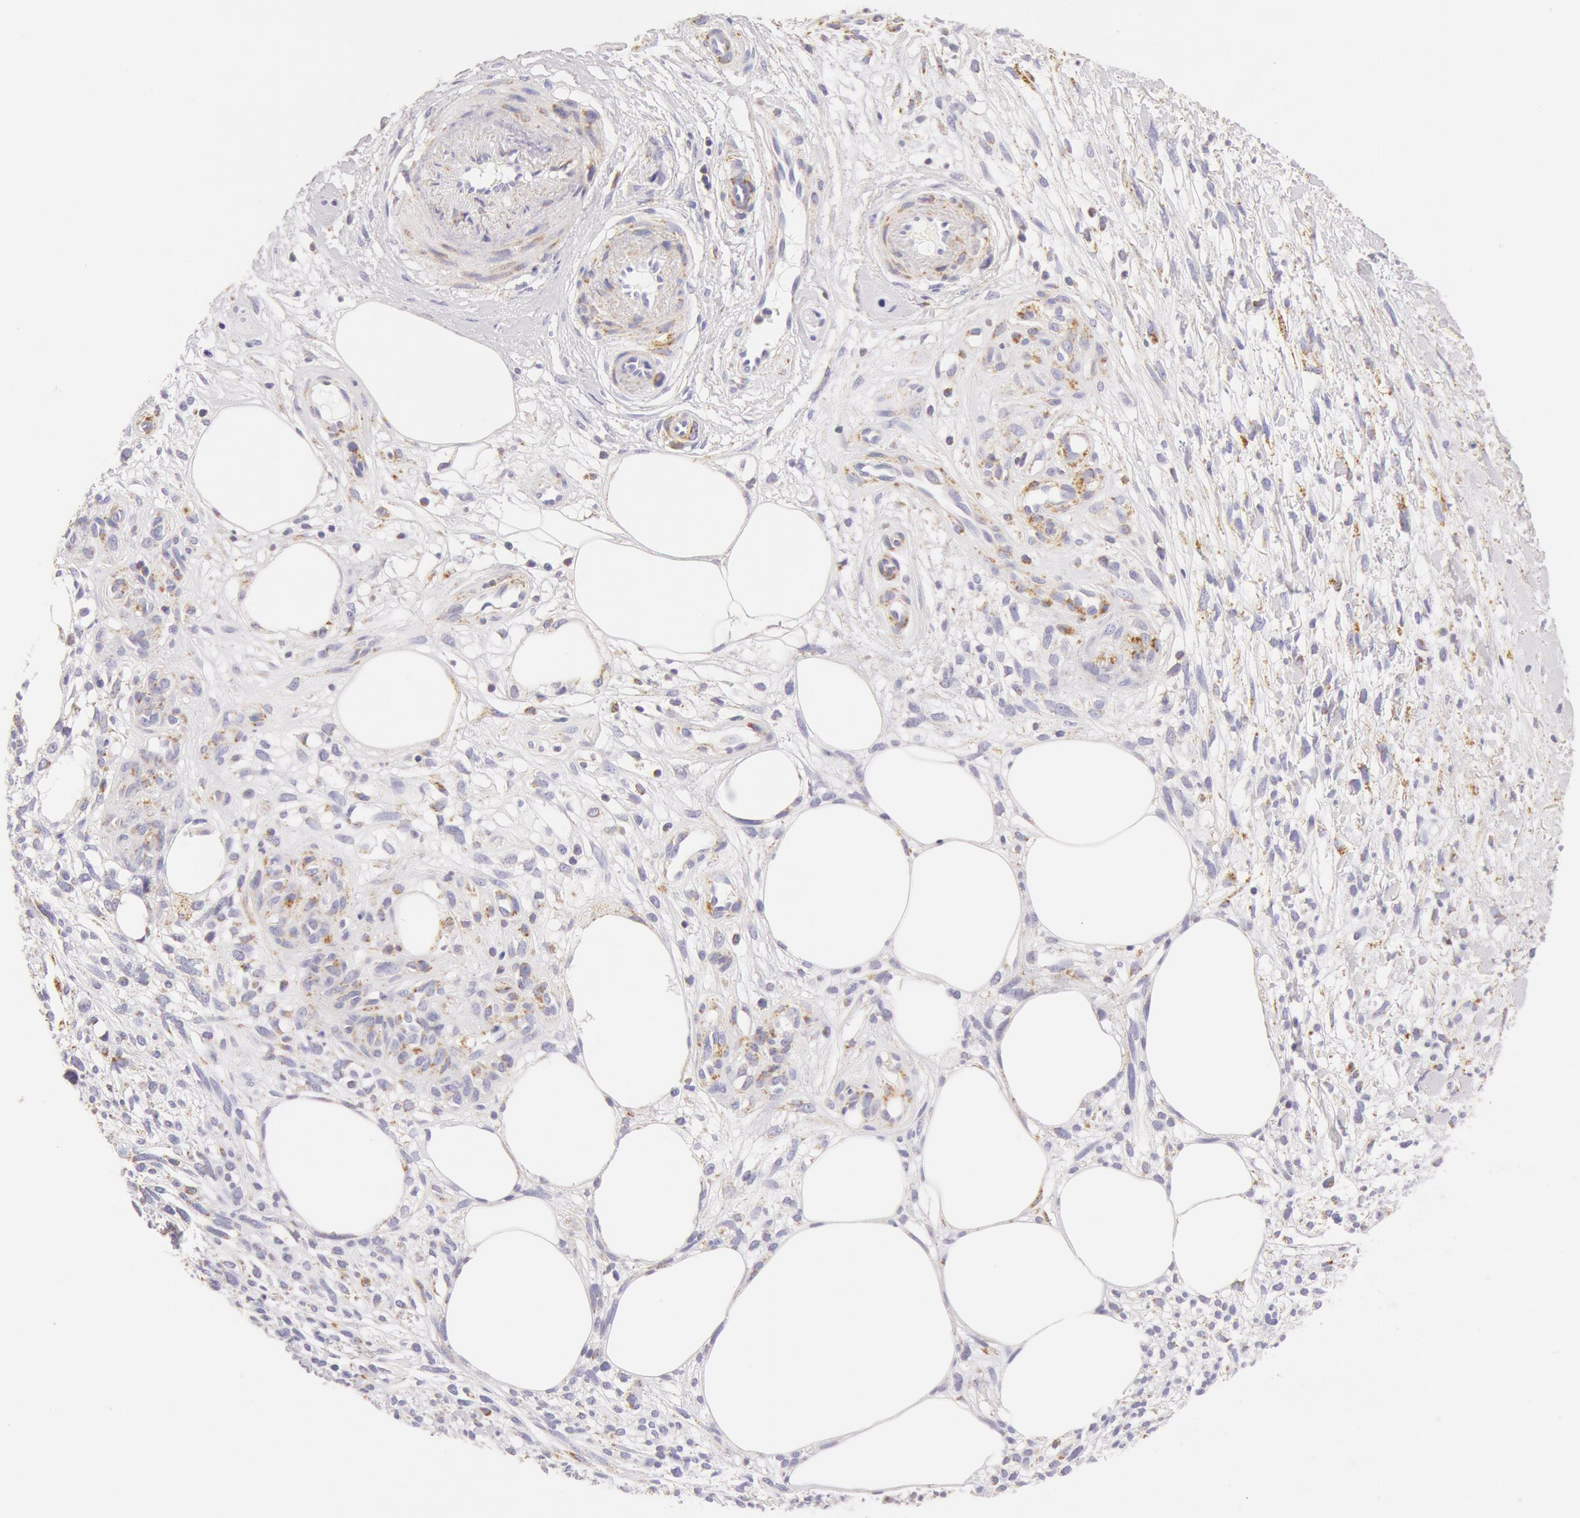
{"staining": {"intensity": "moderate", "quantity": "<25%", "location": "cytoplasmic/membranous"}, "tissue": "melanoma", "cell_type": "Tumor cells", "image_type": "cancer", "snomed": [{"axis": "morphology", "description": "Malignant melanoma, NOS"}, {"axis": "topography", "description": "Skin"}], "caption": "Immunohistochemical staining of melanoma exhibits moderate cytoplasmic/membranous protein positivity in approximately <25% of tumor cells. Nuclei are stained in blue.", "gene": "ATP5F1B", "patient": {"sex": "female", "age": 85}}